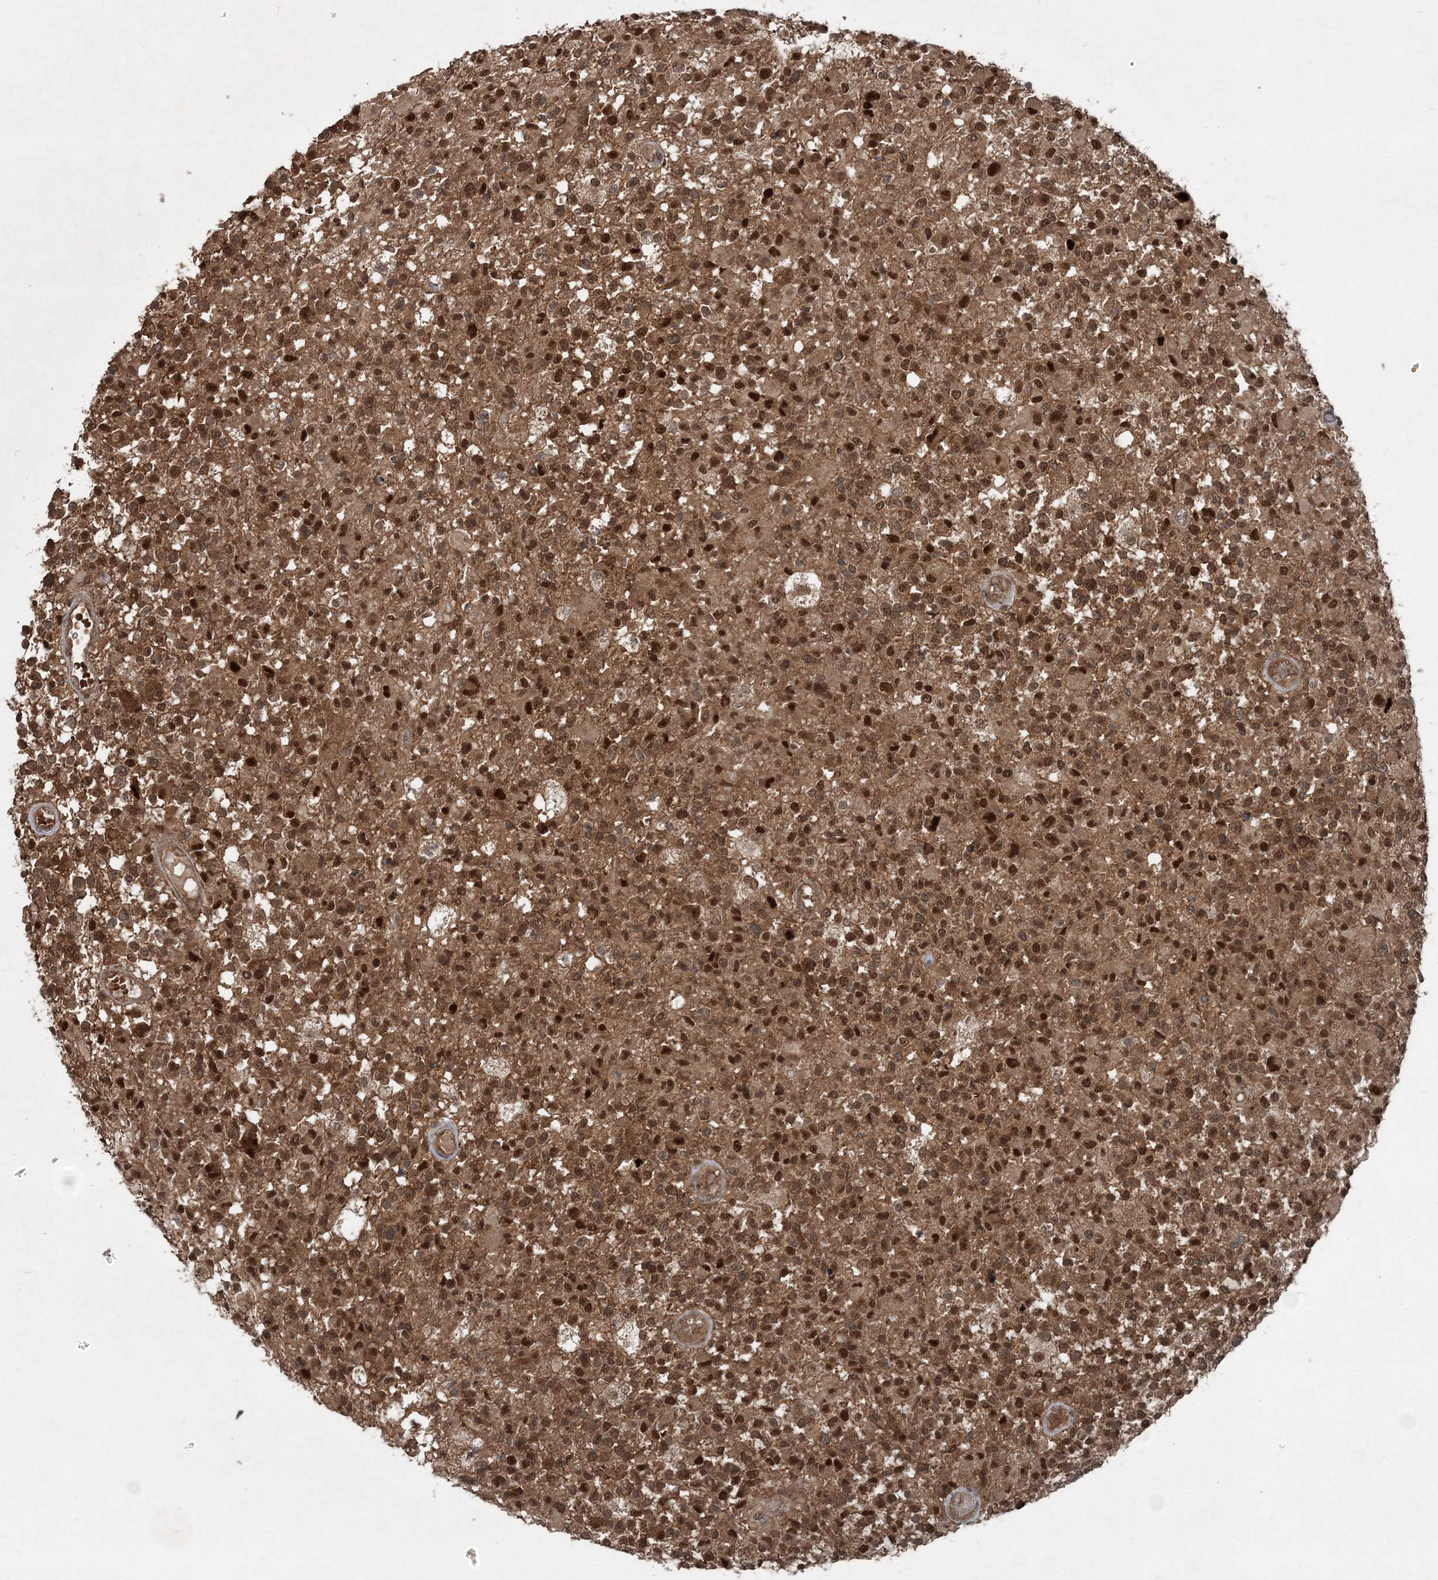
{"staining": {"intensity": "strong", "quantity": ">75%", "location": "cytoplasmic/membranous,nuclear"}, "tissue": "glioma", "cell_type": "Tumor cells", "image_type": "cancer", "snomed": [{"axis": "morphology", "description": "Glioma, malignant, High grade"}, {"axis": "morphology", "description": "Glioblastoma, NOS"}, {"axis": "topography", "description": "Brain"}], "caption": "Glioma was stained to show a protein in brown. There is high levels of strong cytoplasmic/membranous and nuclear staining in approximately >75% of tumor cells. (brown staining indicates protein expression, while blue staining denotes nuclei).", "gene": "FBXL17", "patient": {"sex": "male", "age": 60}}